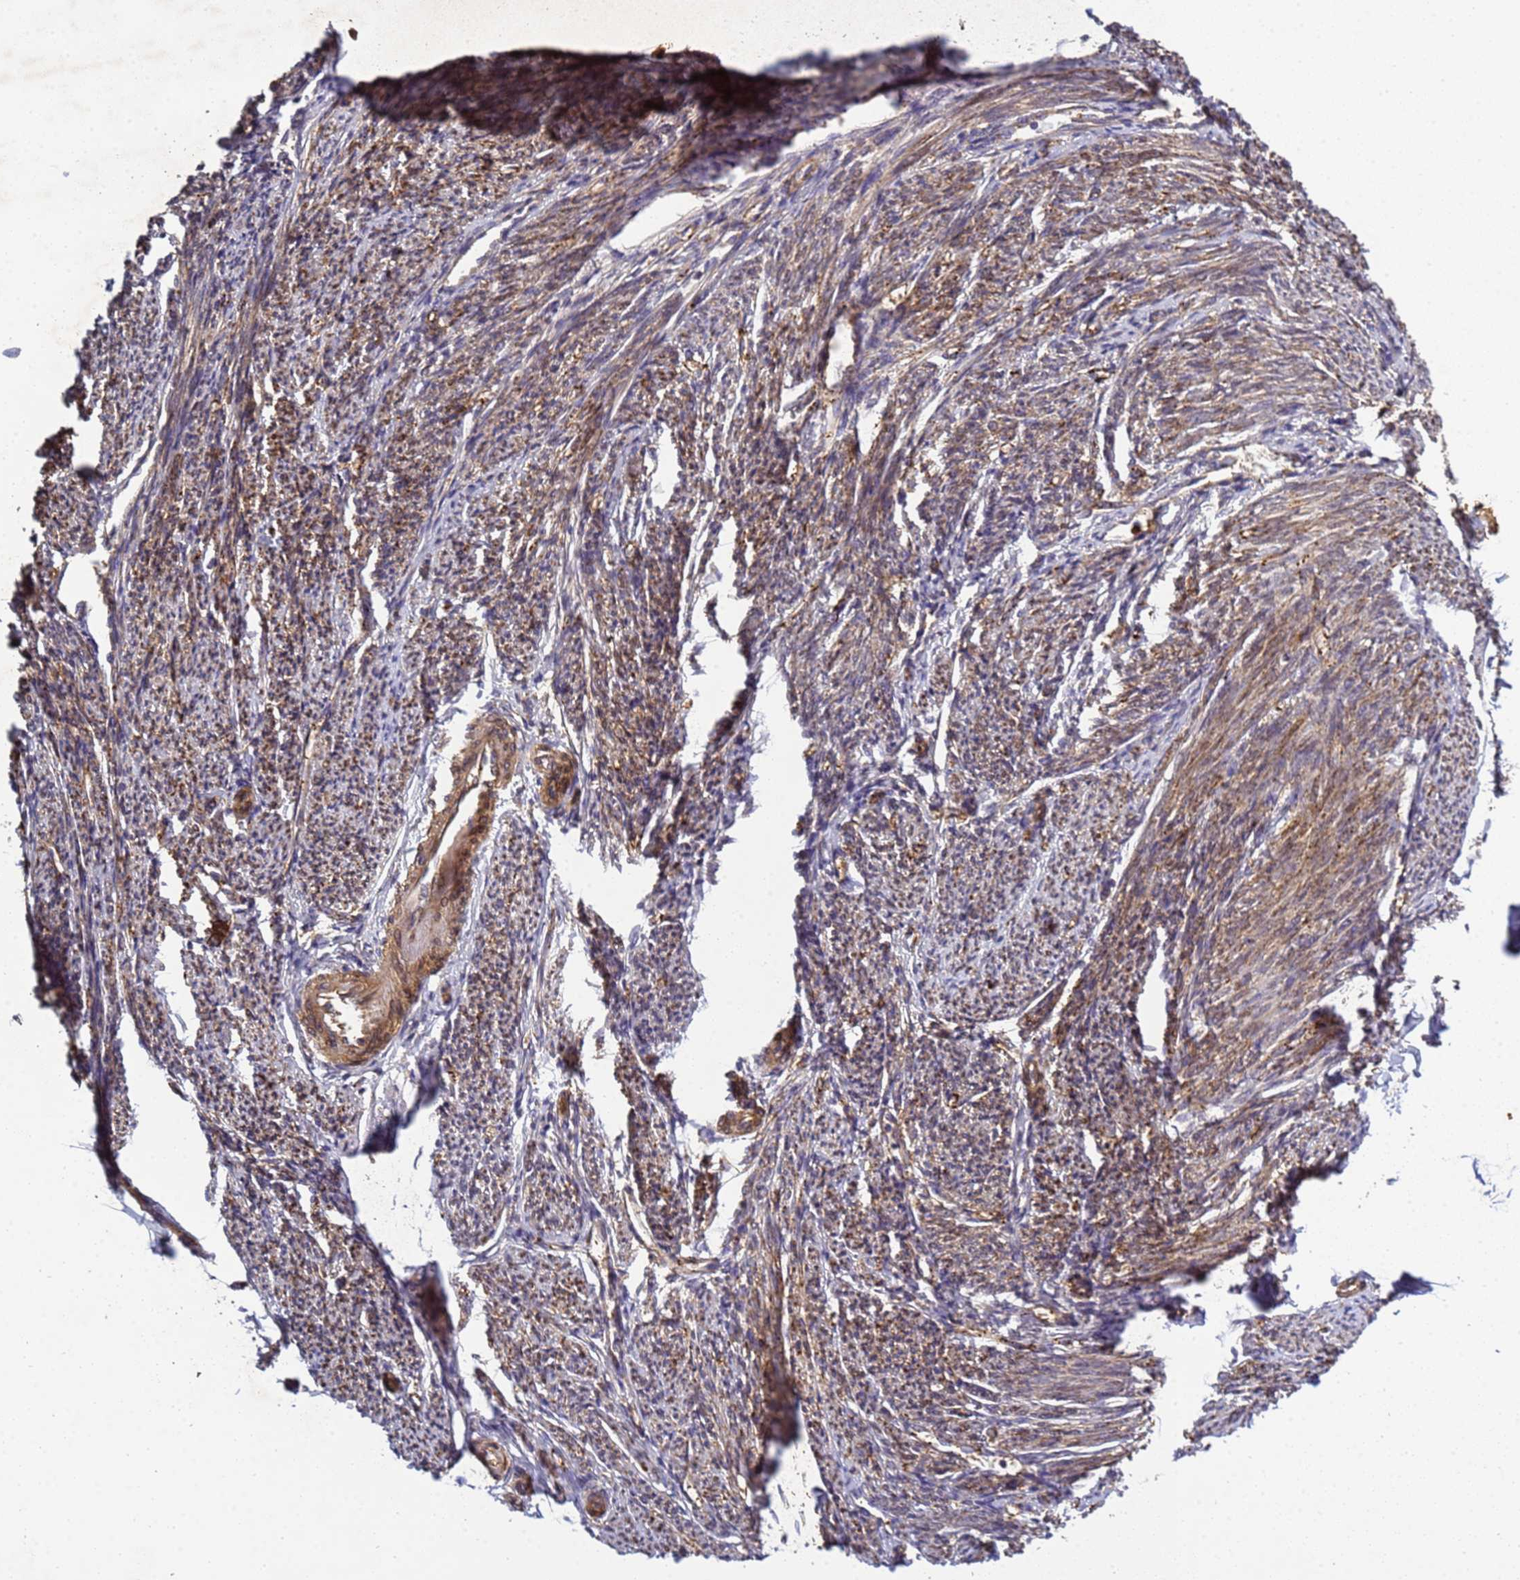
{"staining": {"intensity": "moderate", "quantity": ">75%", "location": "cytoplasmic/membranous"}, "tissue": "smooth muscle", "cell_type": "Smooth muscle cells", "image_type": "normal", "snomed": [{"axis": "morphology", "description": "Normal tissue, NOS"}, {"axis": "topography", "description": "Smooth muscle"}, {"axis": "topography", "description": "Uterus"}], "caption": "Moderate cytoplasmic/membranous protein staining is seen in about >75% of smooth muscle cells in smooth muscle.", "gene": "C8orf34", "patient": {"sex": "female", "age": 59}}